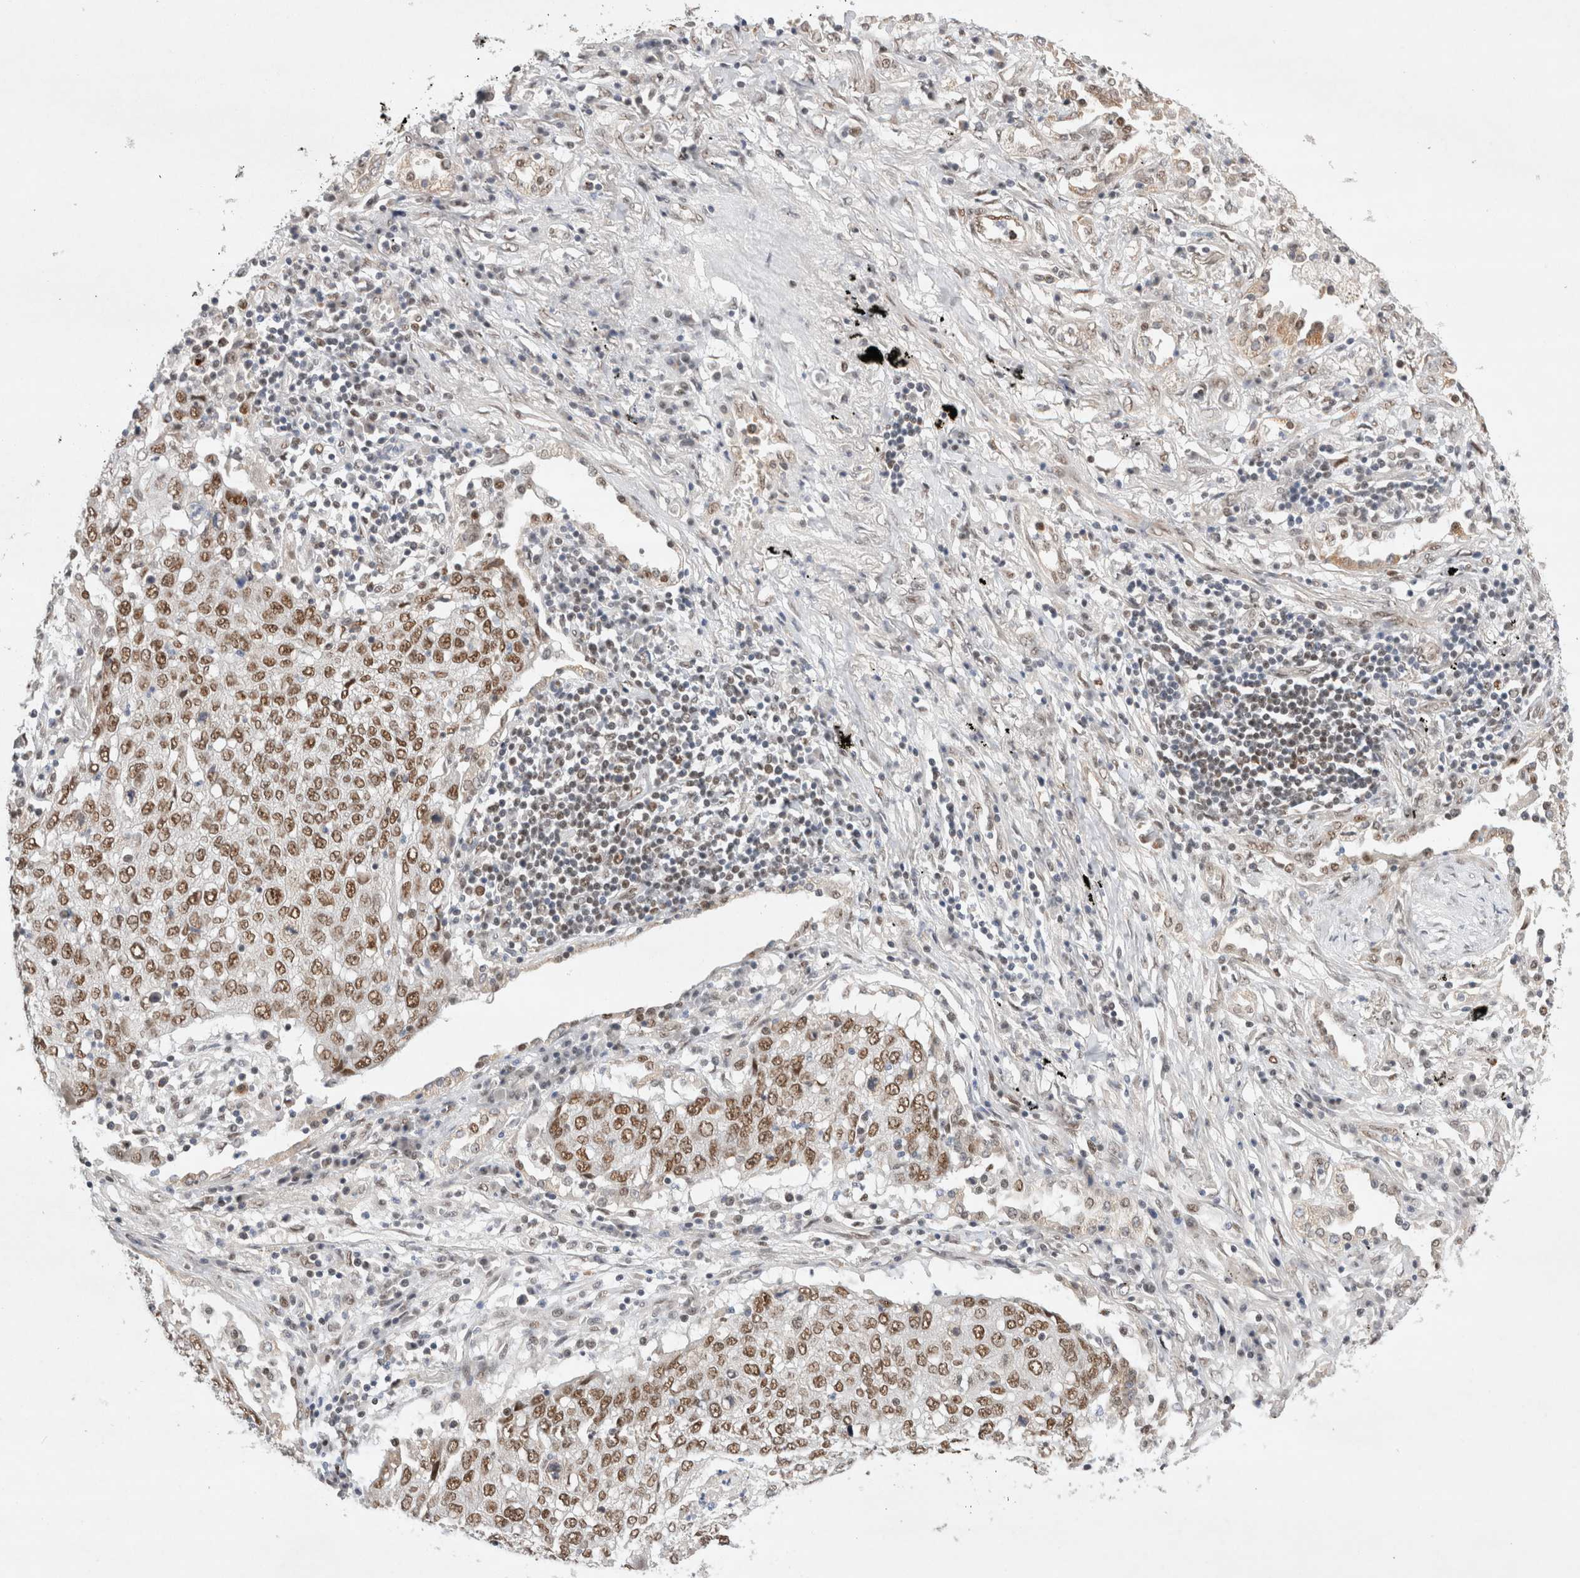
{"staining": {"intensity": "moderate", "quantity": ">75%", "location": "nuclear"}, "tissue": "lung cancer", "cell_type": "Tumor cells", "image_type": "cancer", "snomed": [{"axis": "morphology", "description": "Squamous cell carcinoma, NOS"}, {"axis": "topography", "description": "Lung"}], "caption": "This is a photomicrograph of immunohistochemistry staining of lung cancer, which shows moderate expression in the nuclear of tumor cells.", "gene": "GTF2I", "patient": {"sex": "female", "age": 63}}